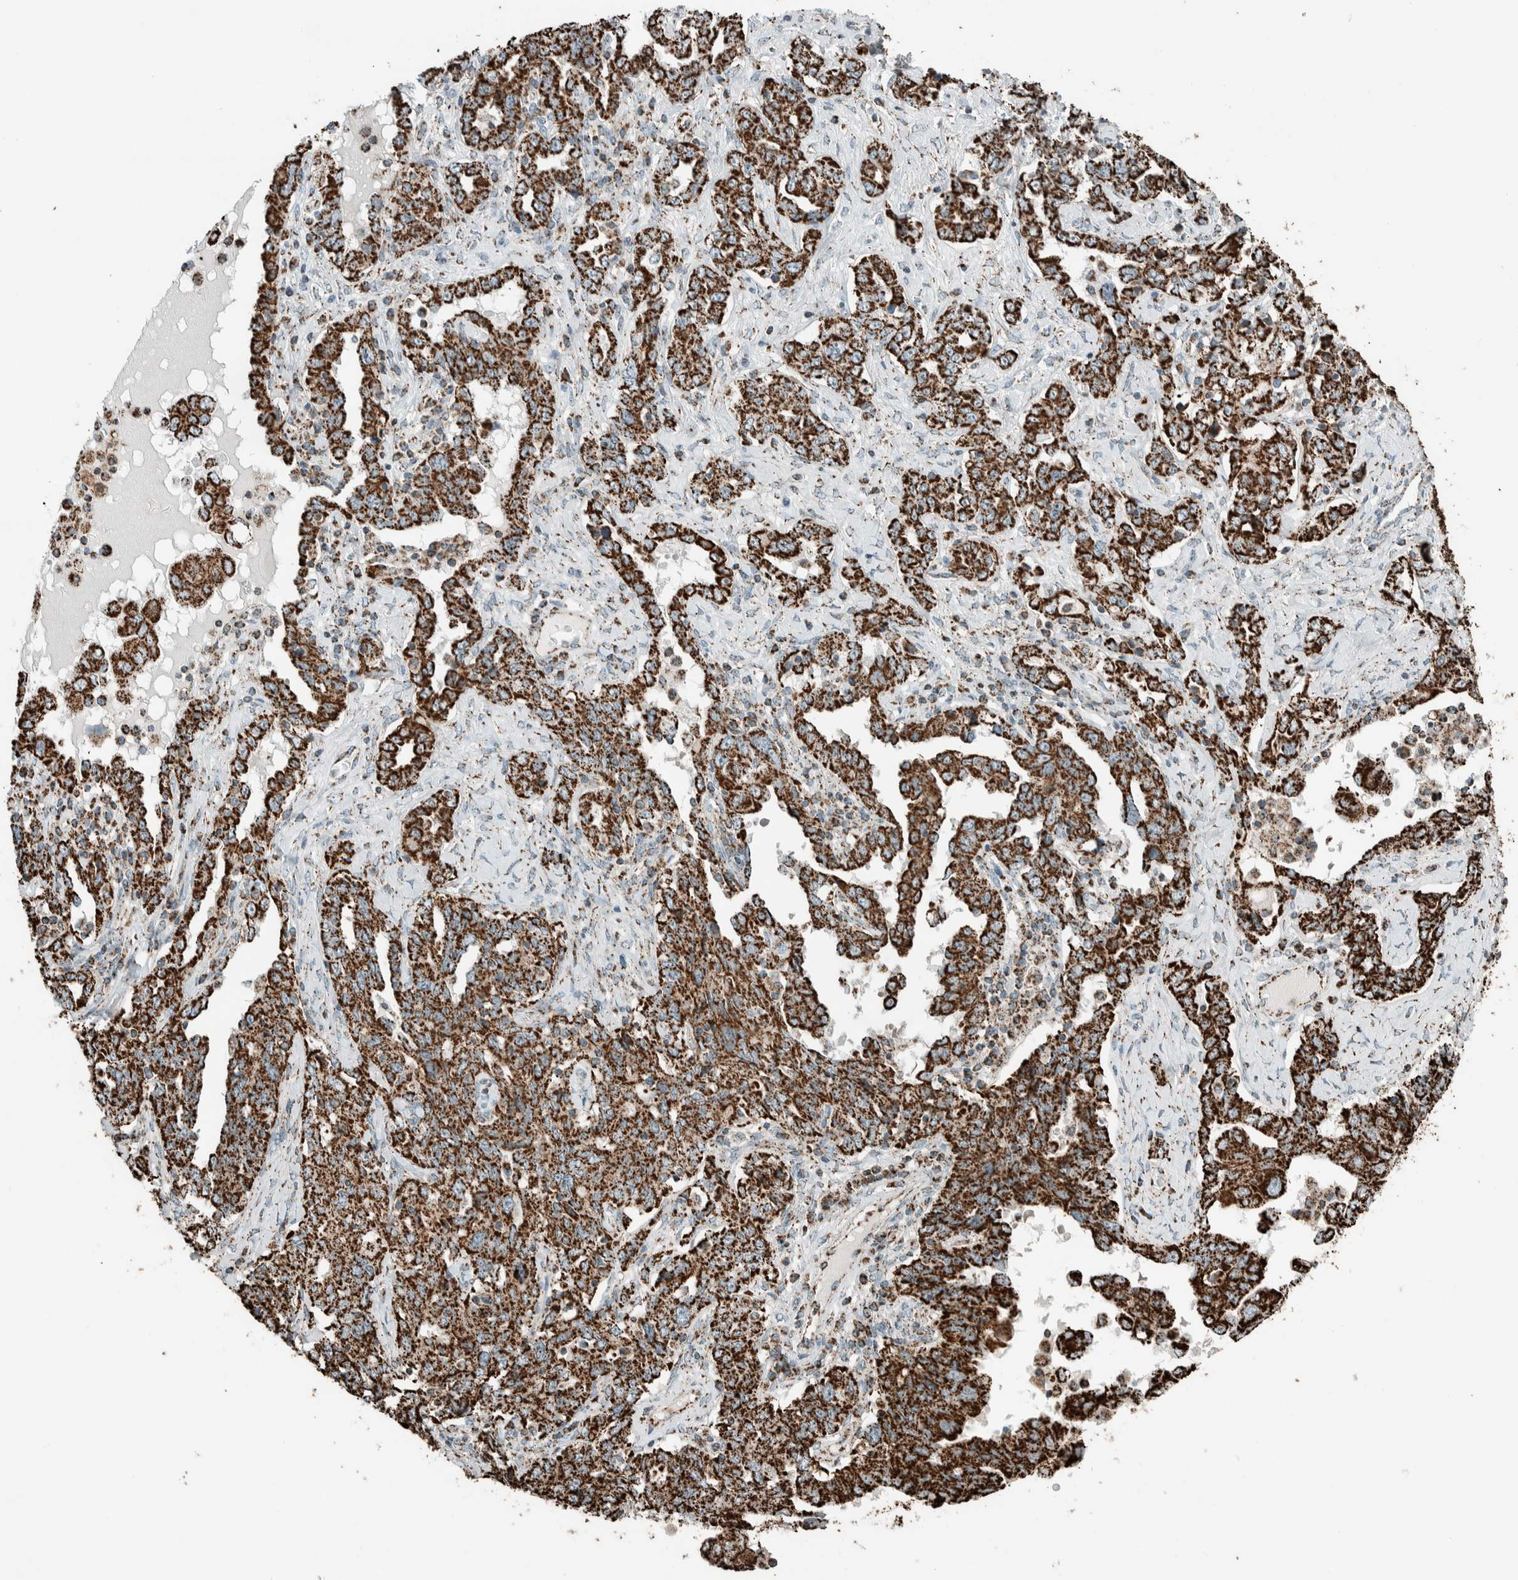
{"staining": {"intensity": "strong", "quantity": ">75%", "location": "cytoplasmic/membranous"}, "tissue": "ovarian cancer", "cell_type": "Tumor cells", "image_type": "cancer", "snomed": [{"axis": "morphology", "description": "Carcinoma, endometroid"}, {"axis": "topography", "description": "Ovary"}], "caption": "IHC (DAB) staining of ovarian cancer displays strong cytoplasmic/membranous protein staining in about >75% of tumor cells.", "gene": "ZNF454", "patient": {"sex": "female", "age": 62}}